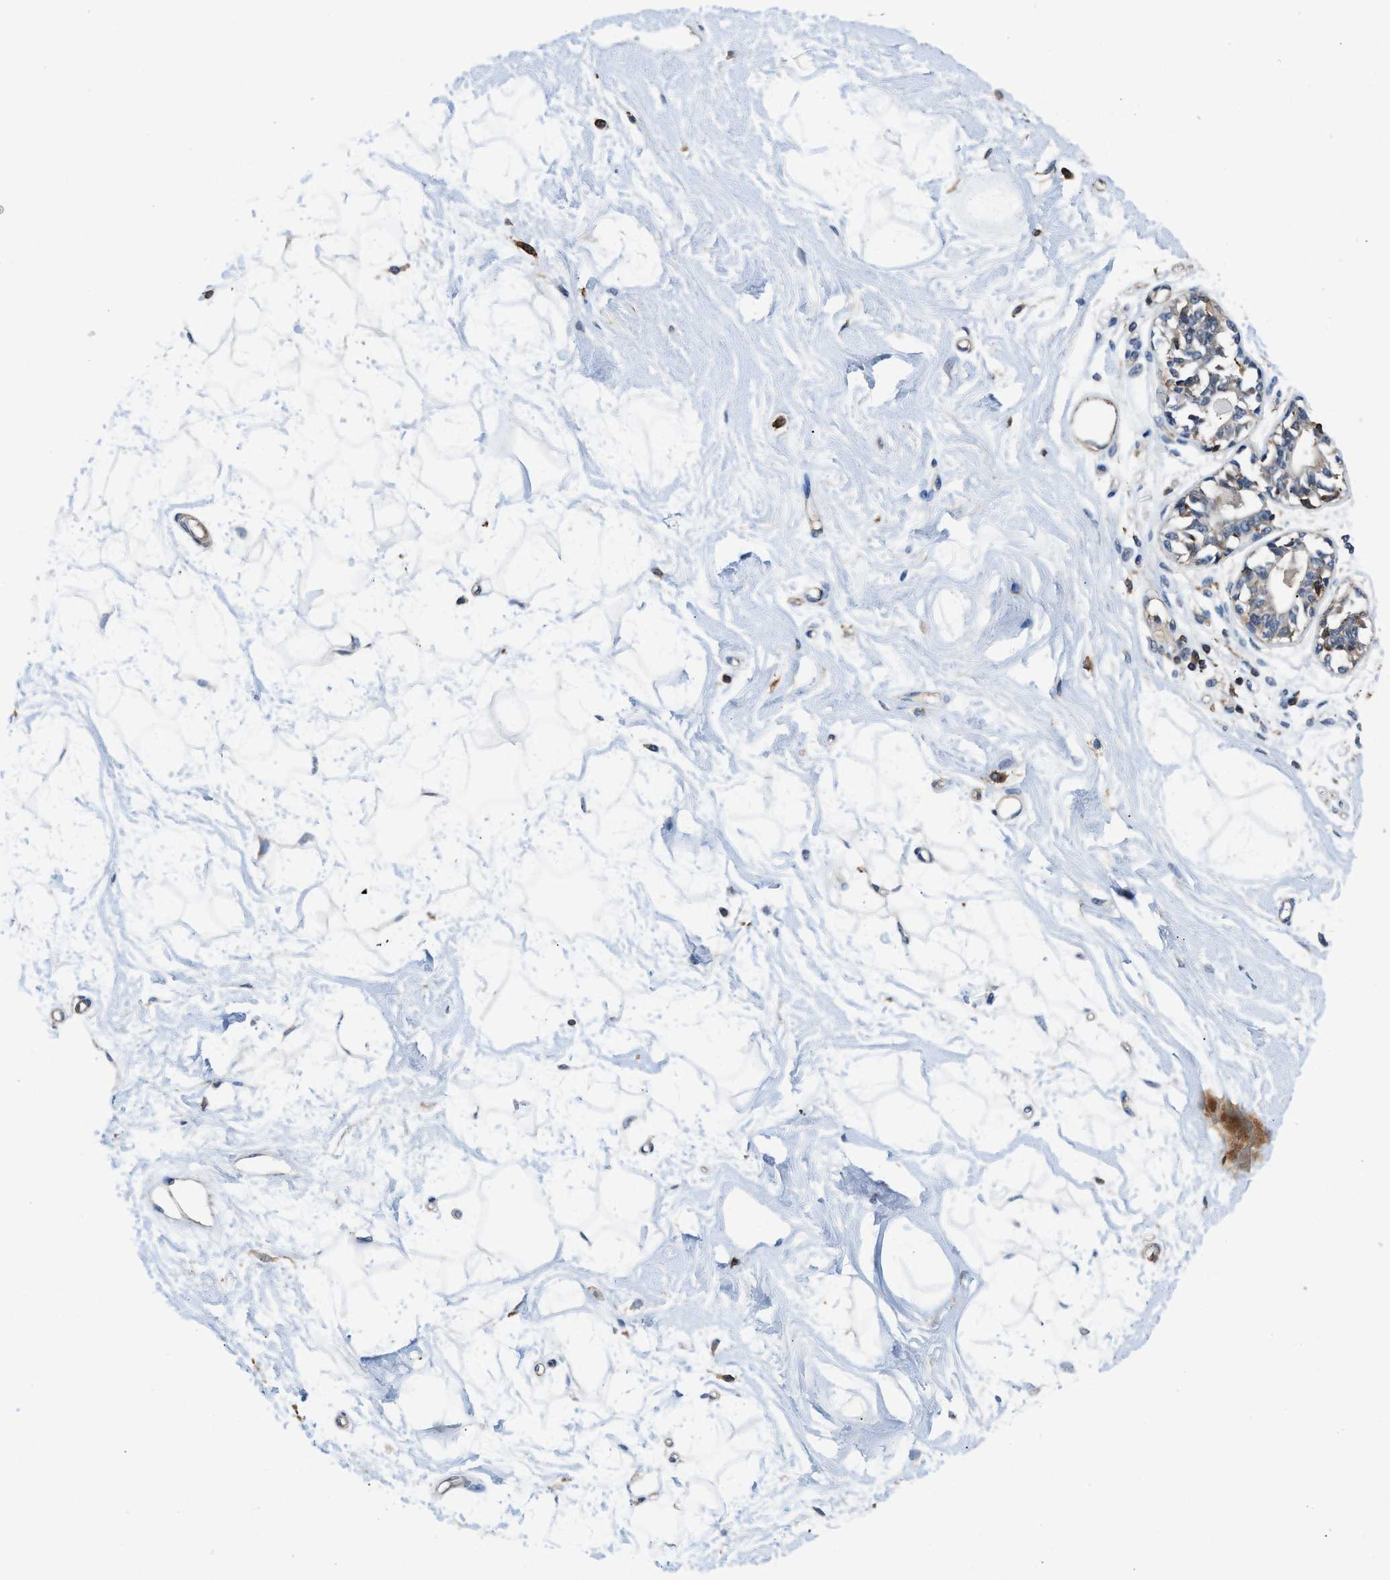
{"staining": {"intensity": "negative", "quantity": "none", "location": "none"}, "tissue": "breast", "cell_type": "Adipocytes", "image_type": "normal", "snomed": [{"axis": "morphology", "description": "Normal tissue, NOS"}, {"axis": "topography", "description": "Breast"}], "caption": "A high-resolution histopathology image shows immunohistochemistry staining of benign breast, which demonstrates no significant staining in adipocytes. The staining is performed using DAB brown chromogen with nuclei counter-stained in using hematoxylin.", "gene": "LINGO2", "patient": {"sex": "female", "age": 45}}